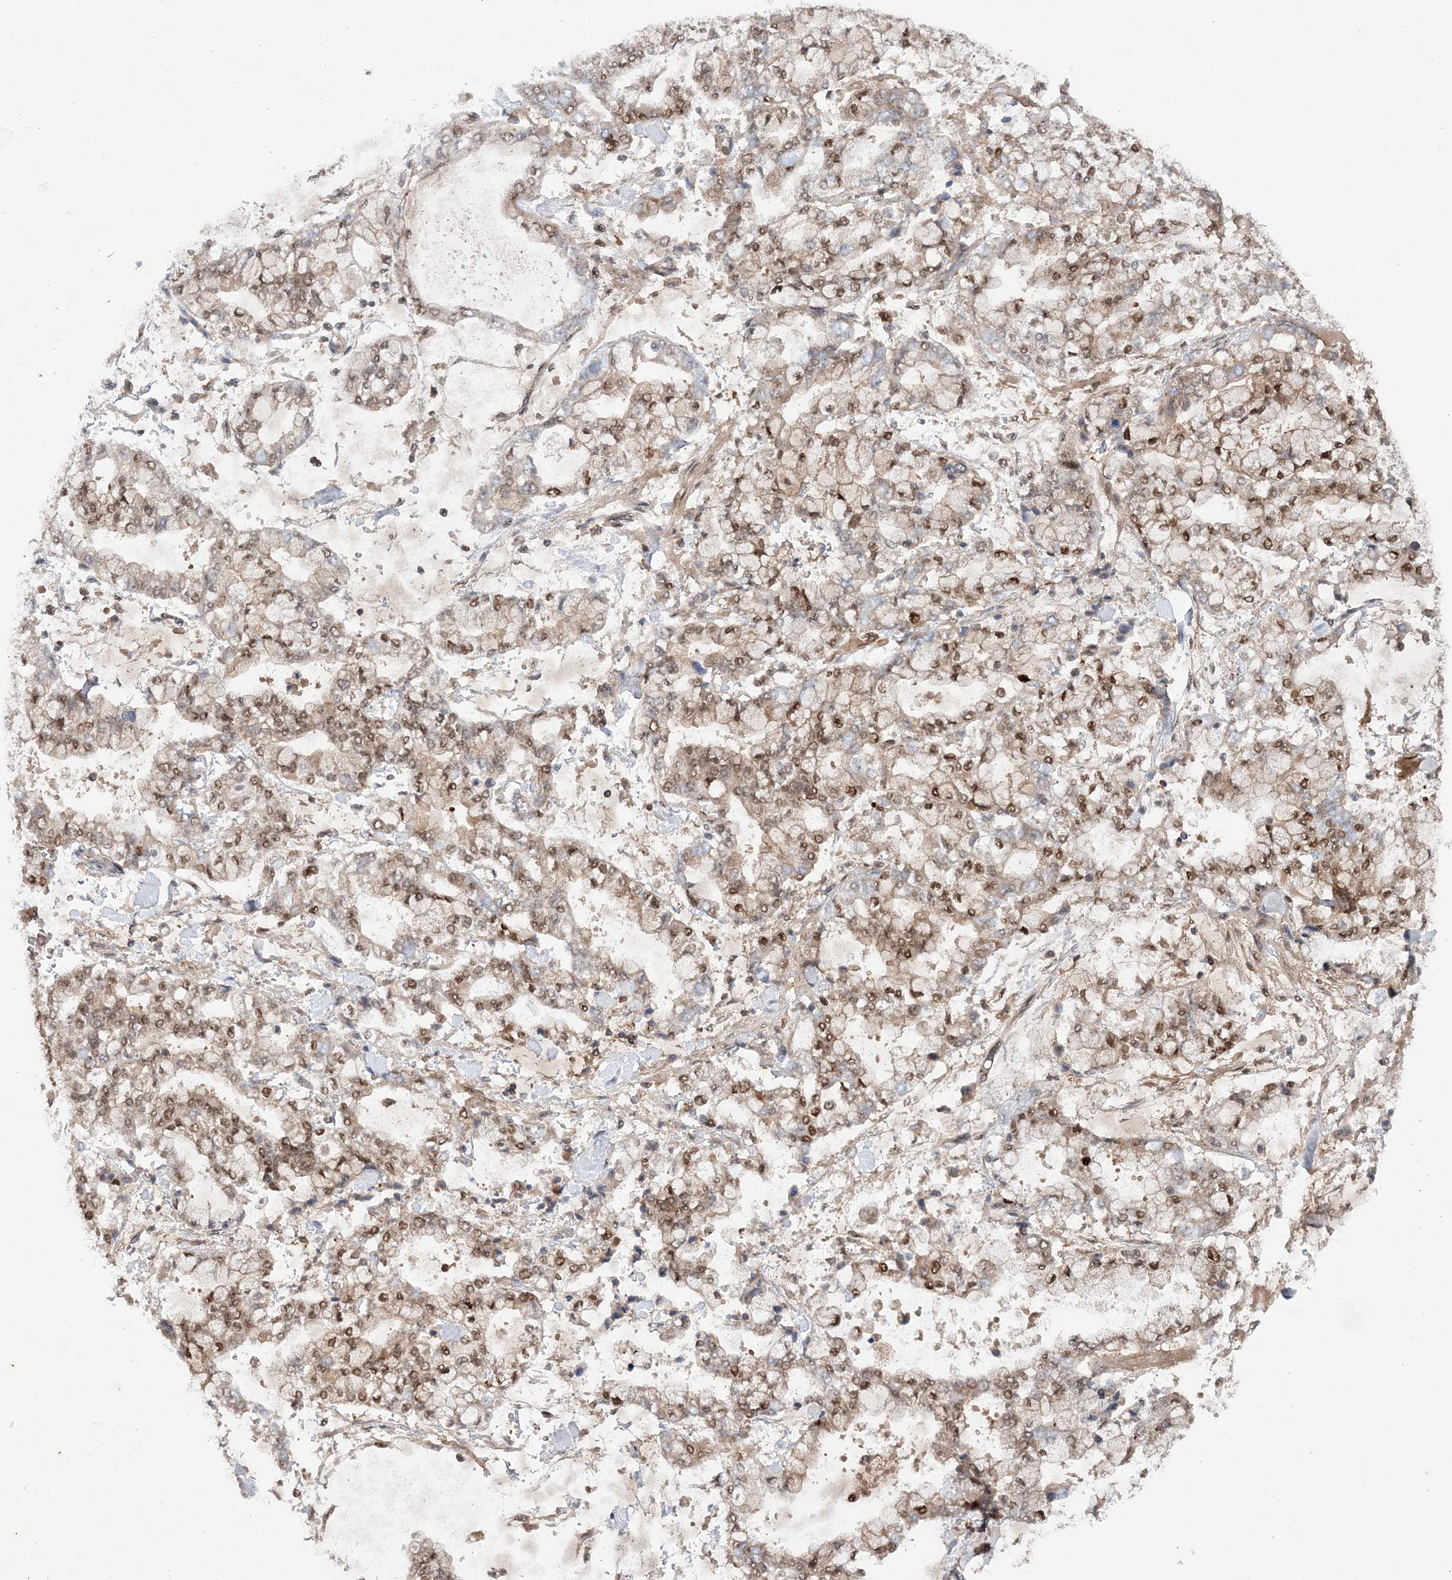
{"staining": {"intensity": "moderate", "quantity": "25%-75%", "location": "cytoplasmic/membranous,nuclear"}, "tissue": "stomach cancer", "cell_type": "Tumor cells", "image_type": "cancer", "snomed": [{"axis": "morphology", "description": "Normal tissue, NOS"}, {"axis": "morphology", "description": "Adenocarcinoma, NOS"}, {"axis": "topography", "description": "Stomach, upper"}, {"axis": "topography", "description": "Stomach"}], "caption": "The photomicrograph displays staining of stomach cancer, revealing moderate cytoplasmic/membranous and nuclear protein staining (brown color) within tumor cells.", "gene": "NIF3L1", "patient": {"sex": "male", "age": 76}}